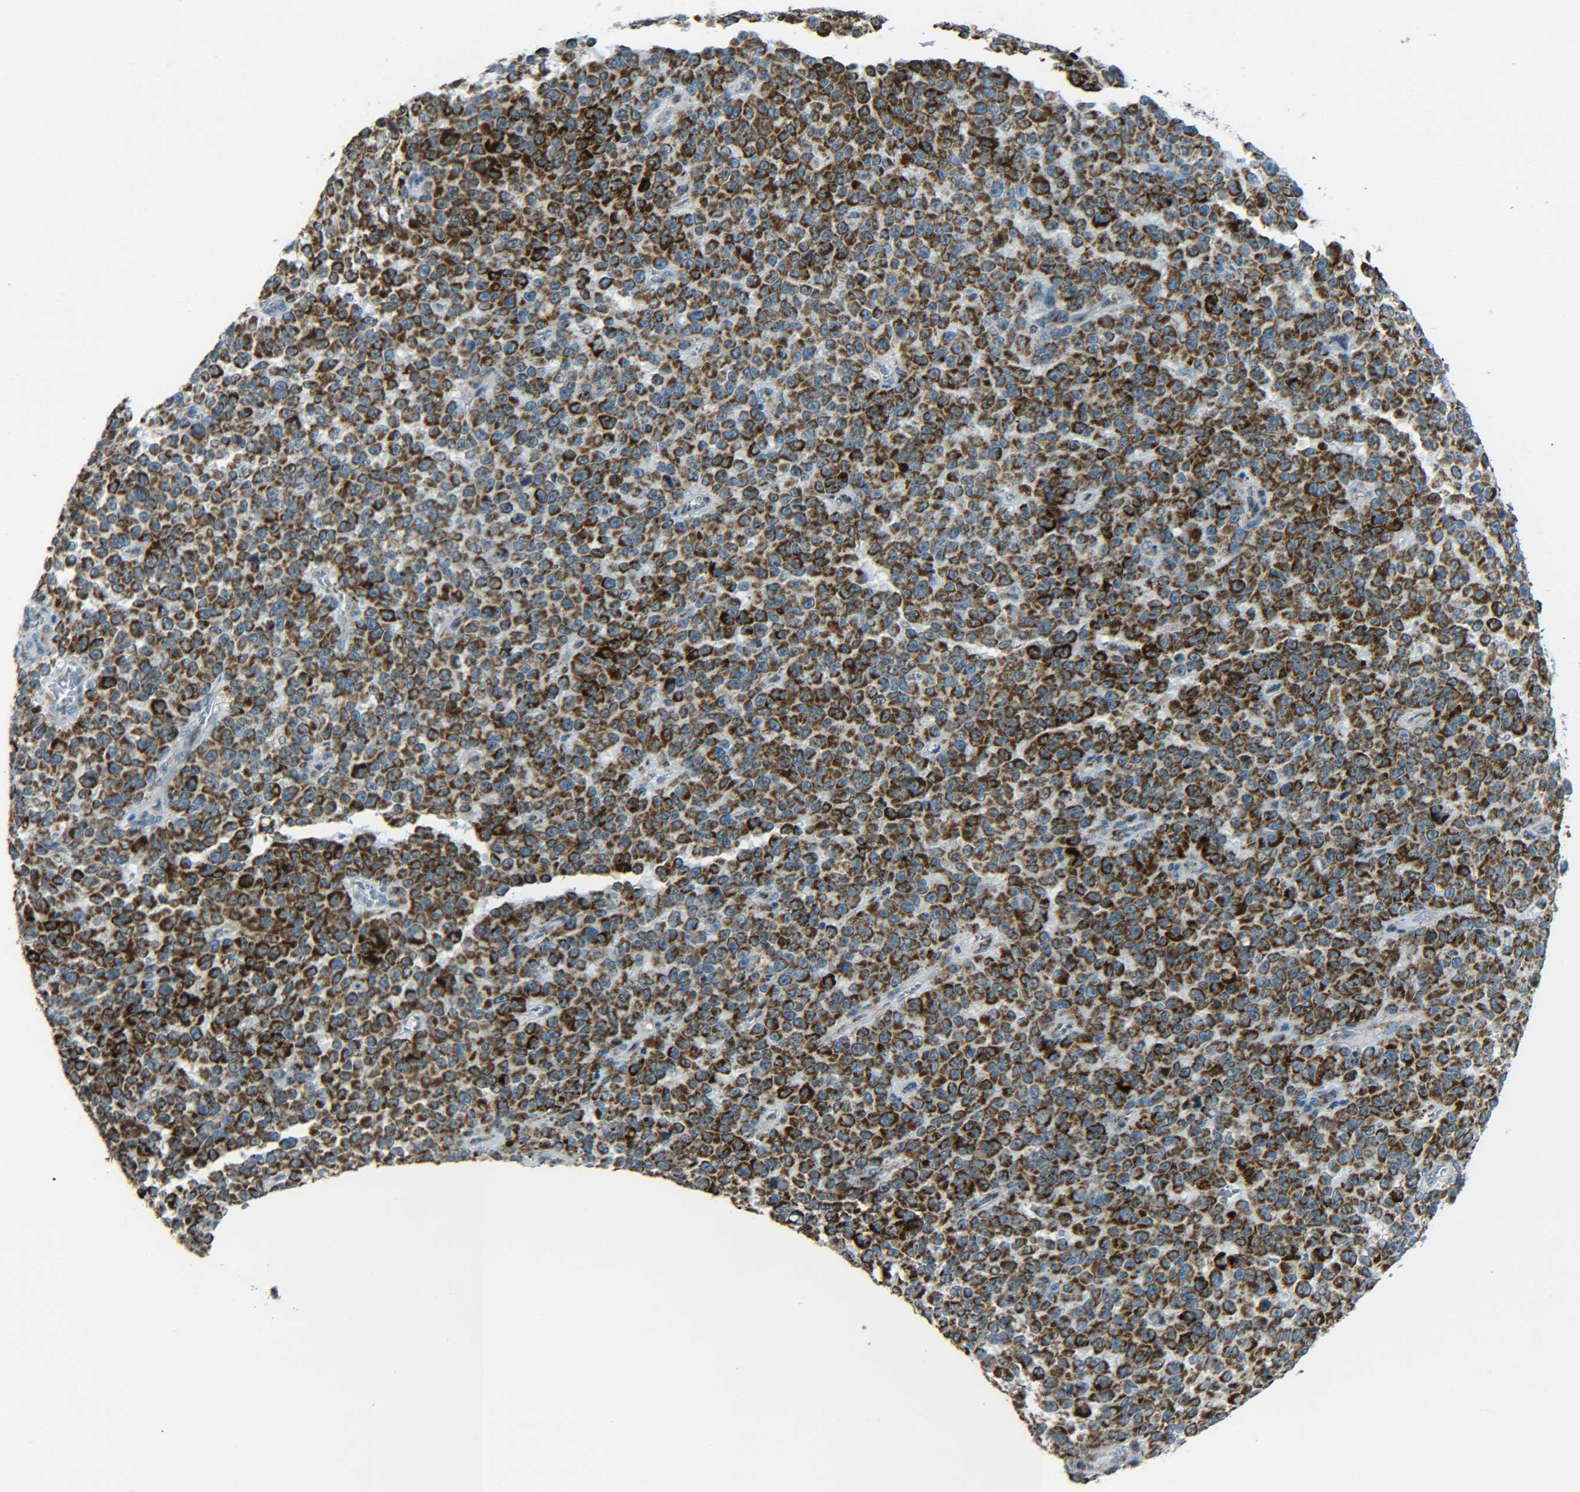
{"staining": {"intensity": "moderate", "quantity": ">75%", "location": "cytoplasmic/membranous"}, "tissue": "melanoma", "cell_type": "Tumor cells", "image_type": "cancer", "snomed": [{"axis": "morphology", "description": "Malignant melanoma, NOS"}, {"axis": "topography", "description": "Skin"}], "caption": "Approximately >75% of tumor cells in human melanoma show moderate cytoplasmic/membranous protein staining as visualized by brown immunohistochemical staining.", "gene": "CYB5R1", "patient": {"sex": "female", "age": 82}}